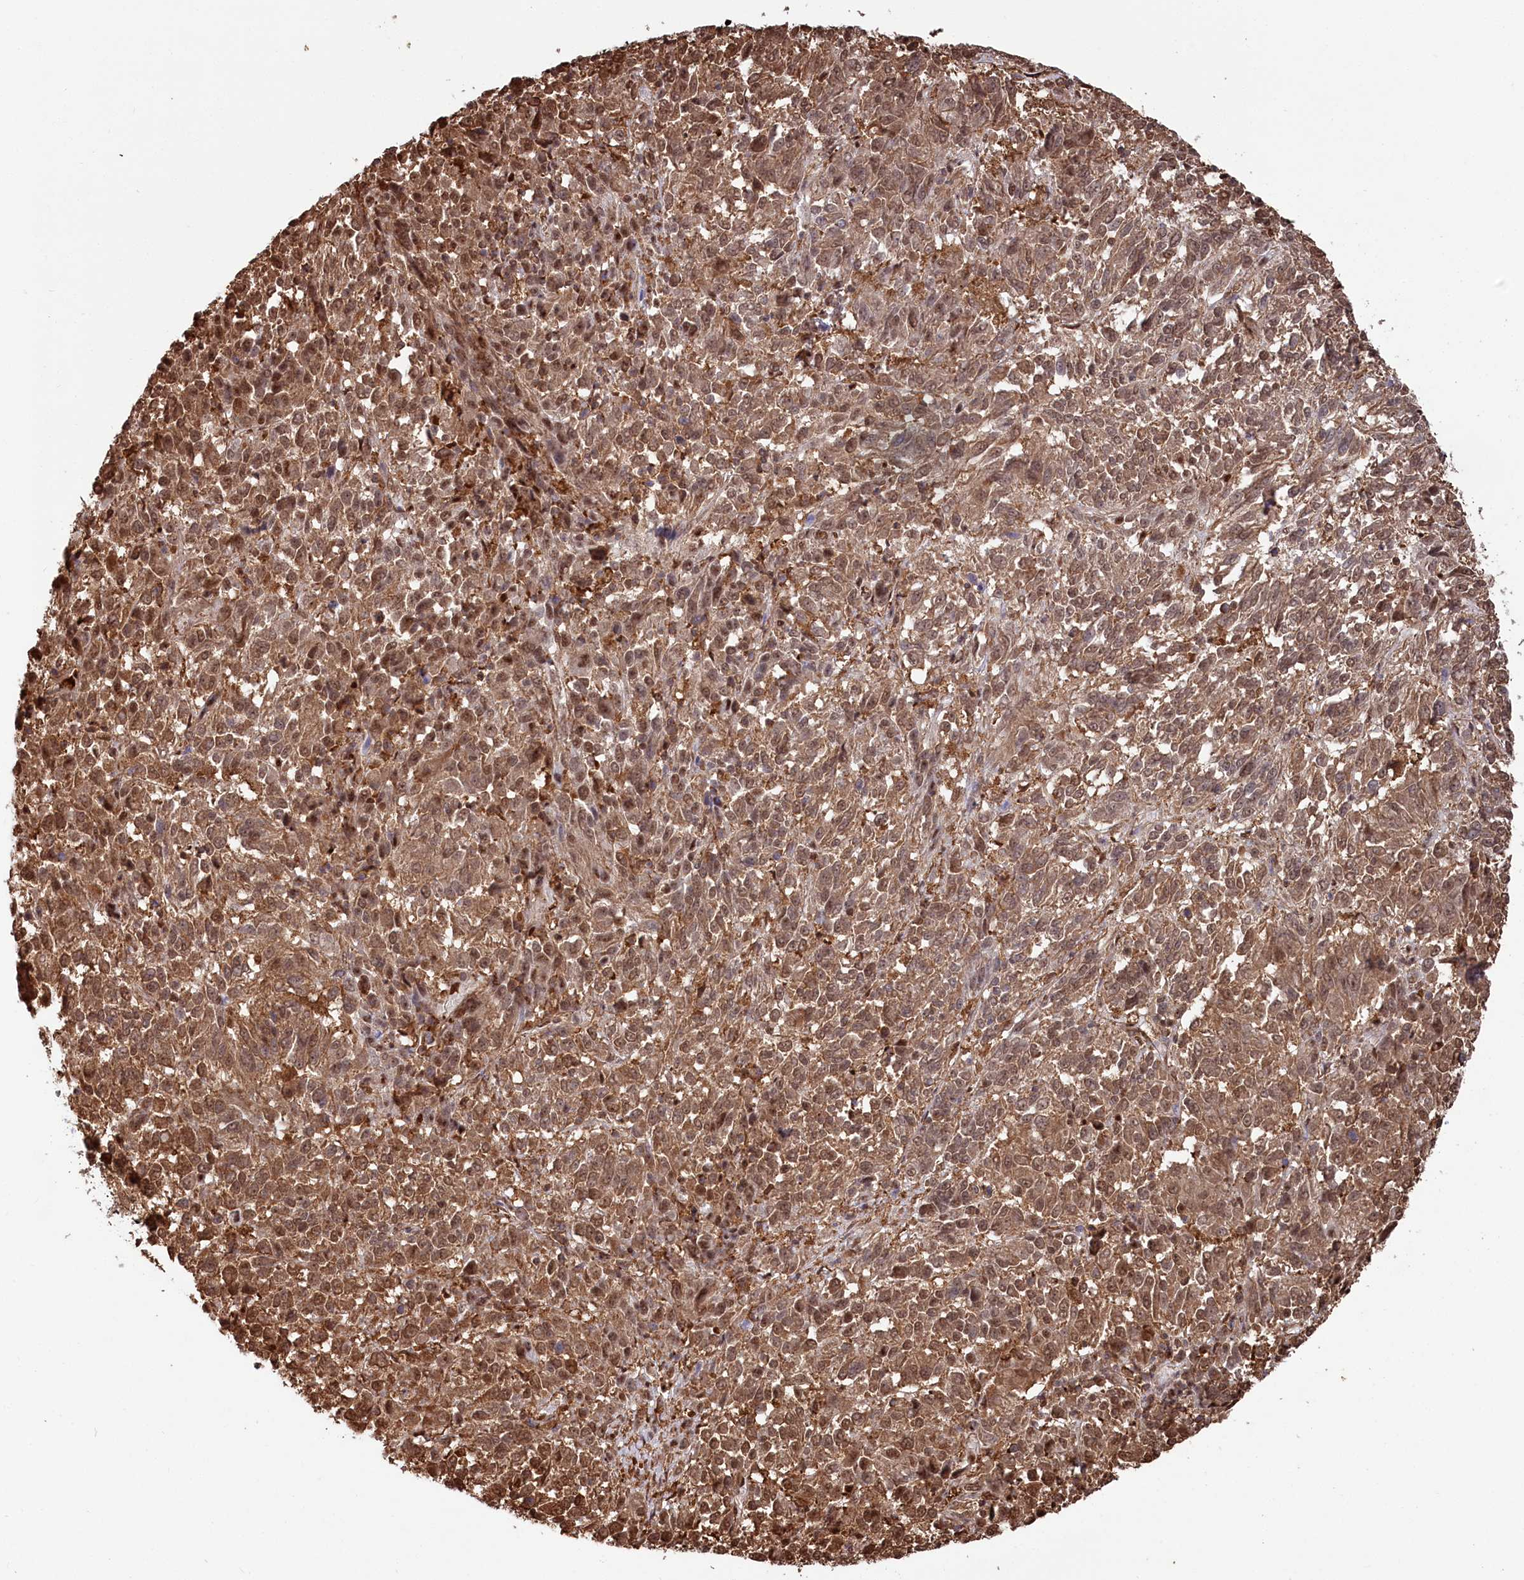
{"staining": {"intensity": "moderate", "quantity": ">75%", "location": "cytoplasmic/membranous,nuclear"}, "tissue": "melanoma", "cell_type": "Tumor cells", "image_type": "cancer", "snomed": [{"axis": "morphology", "description": "Malignant melanoma, Metastatic site"}, {"axis": "topography", "description": "Lung"}], "caption": "This histopathology image demonstrates immunohistochemistry (IHC) staining of human melanoma, with medium moderate cytoplasmic/membranous and nuclear staining in about >75% of tumor cells.", "gene": "PSMA1", "patient": {"sex": "male", "age": 64}}